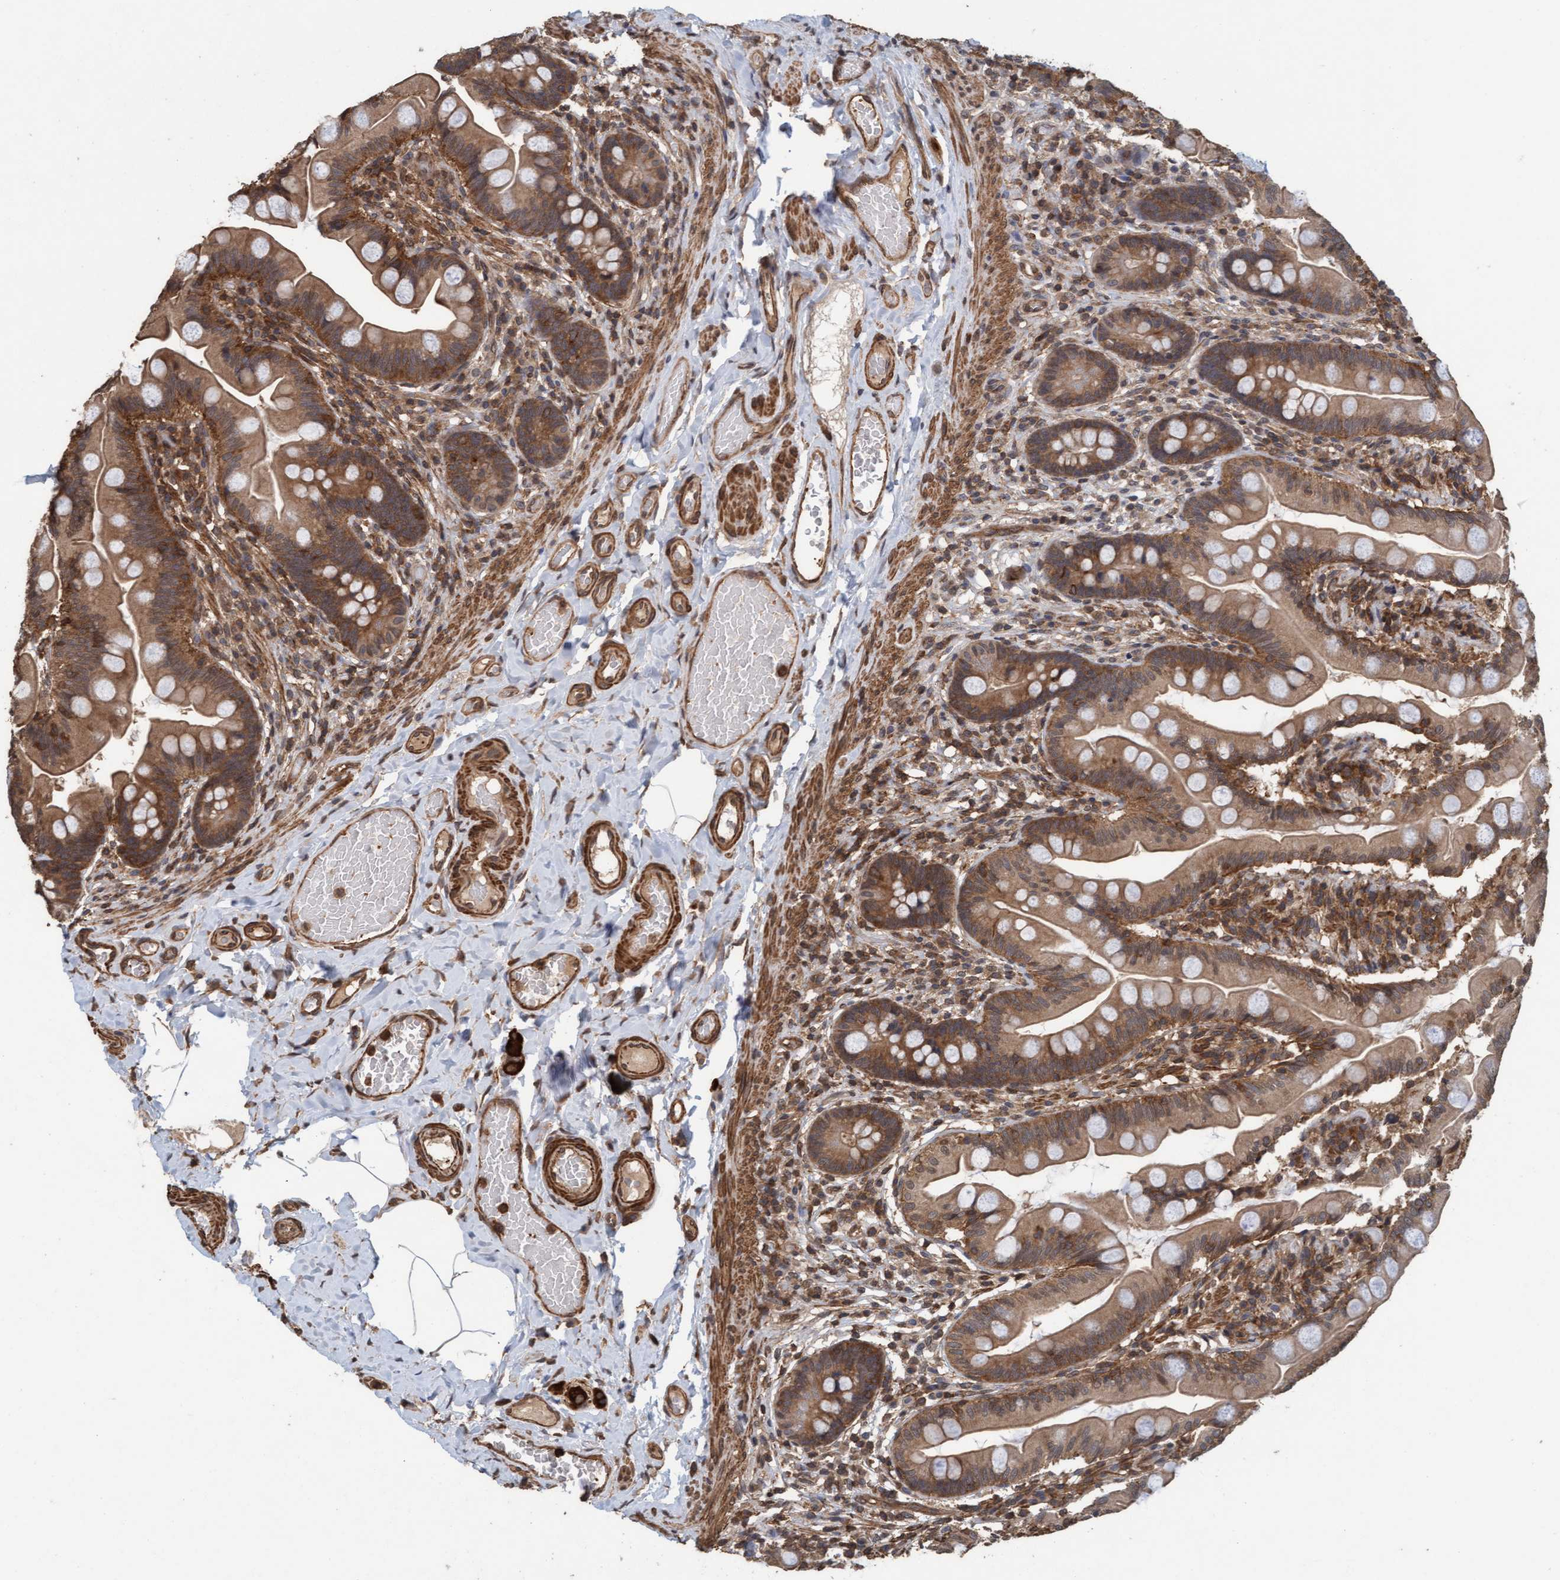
{"staining": {"intensity": "strong", "quantity": ">75%", "location": "cytoplasmic/membranous"}, "tissue": "small intestine", "cell_type": "Glandular cells", "image_type": "normal", "snomed": [{"axis": "morphology", "description": "Normal tissue, NOS"}, {"axis": "topography", "description": "Small intestine"}], "caption": "Immunohistochemical staining of benign human small intestine exhibits >75% levels of strong cytoplasmic/membranous protein positivity in approximately >75% of glandular cells. The protein of interest is shown in brown color, while the nuclei are stained blue.", "gene": "FXR2", "patient": {"sex": "female", "age": 56}}